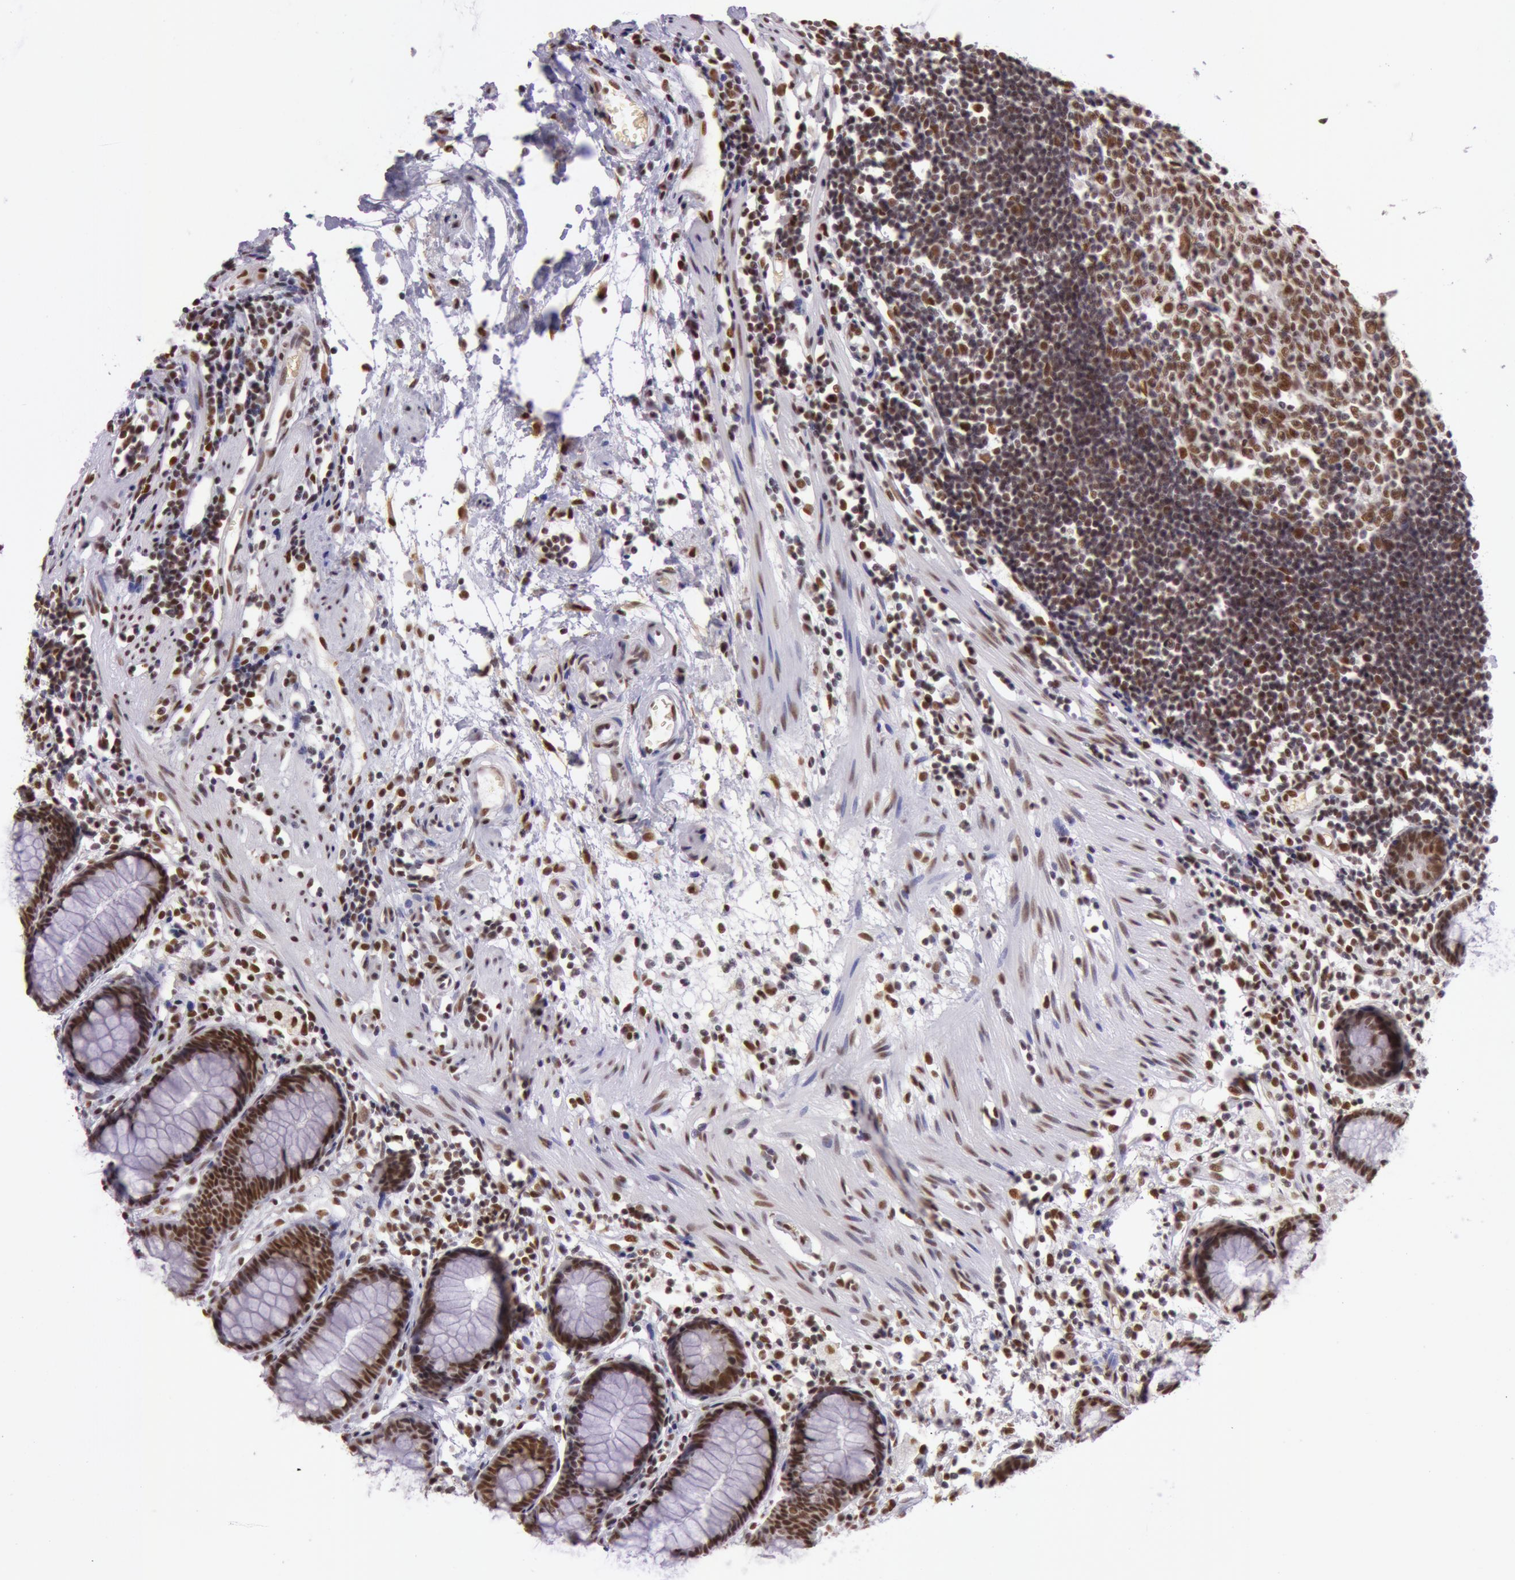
{"staining": {"intensity": "strong", "quantity": ">75%", "location": "nuclear"}, "tissue": "rectum", "cell_type": "Glandular cells", "image_type": "normal", "snomed": [{"axis": "morphology", "description": "Normal tissue, NOS"}, {"axis": "topography", "description": "Rectum"}], "caption": "An image of rectum stained for a protein exhibits strong nuclear brown staining in glandular cells.", "gene": "NBN", "patient": {"sex": "female", "age": 66}}